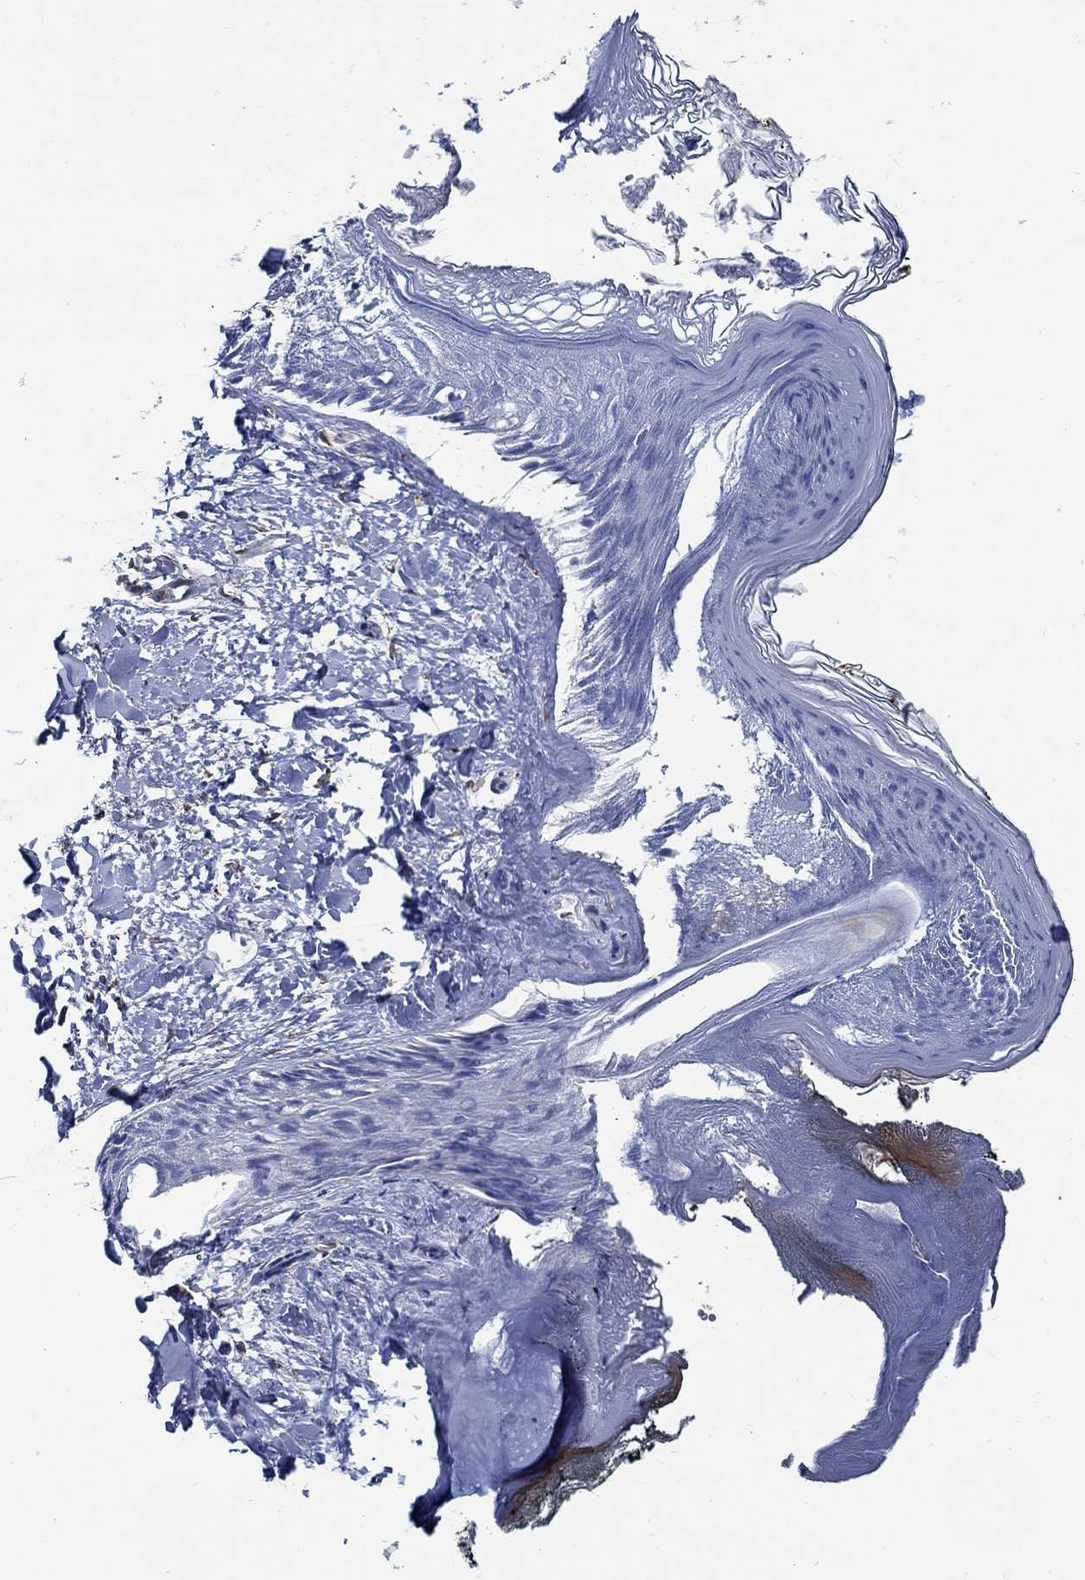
{"staining": {"intensity": "negative", "quantity": "none", "location": "none"}, "tissue": "skin", "cell_type": "Fibroblasts", "image_type": "normal", "snomed": [{"axis": "morphology", "description": "Normal tissue, NOS"}, {"axis": "topography", "description": "Skin"}], "caption": "Micrograph shows no protein positivity in fibroblasts of unremarkable skin.", "gene": "HECW2", "patient": {"sex": "female", "age": 34}}